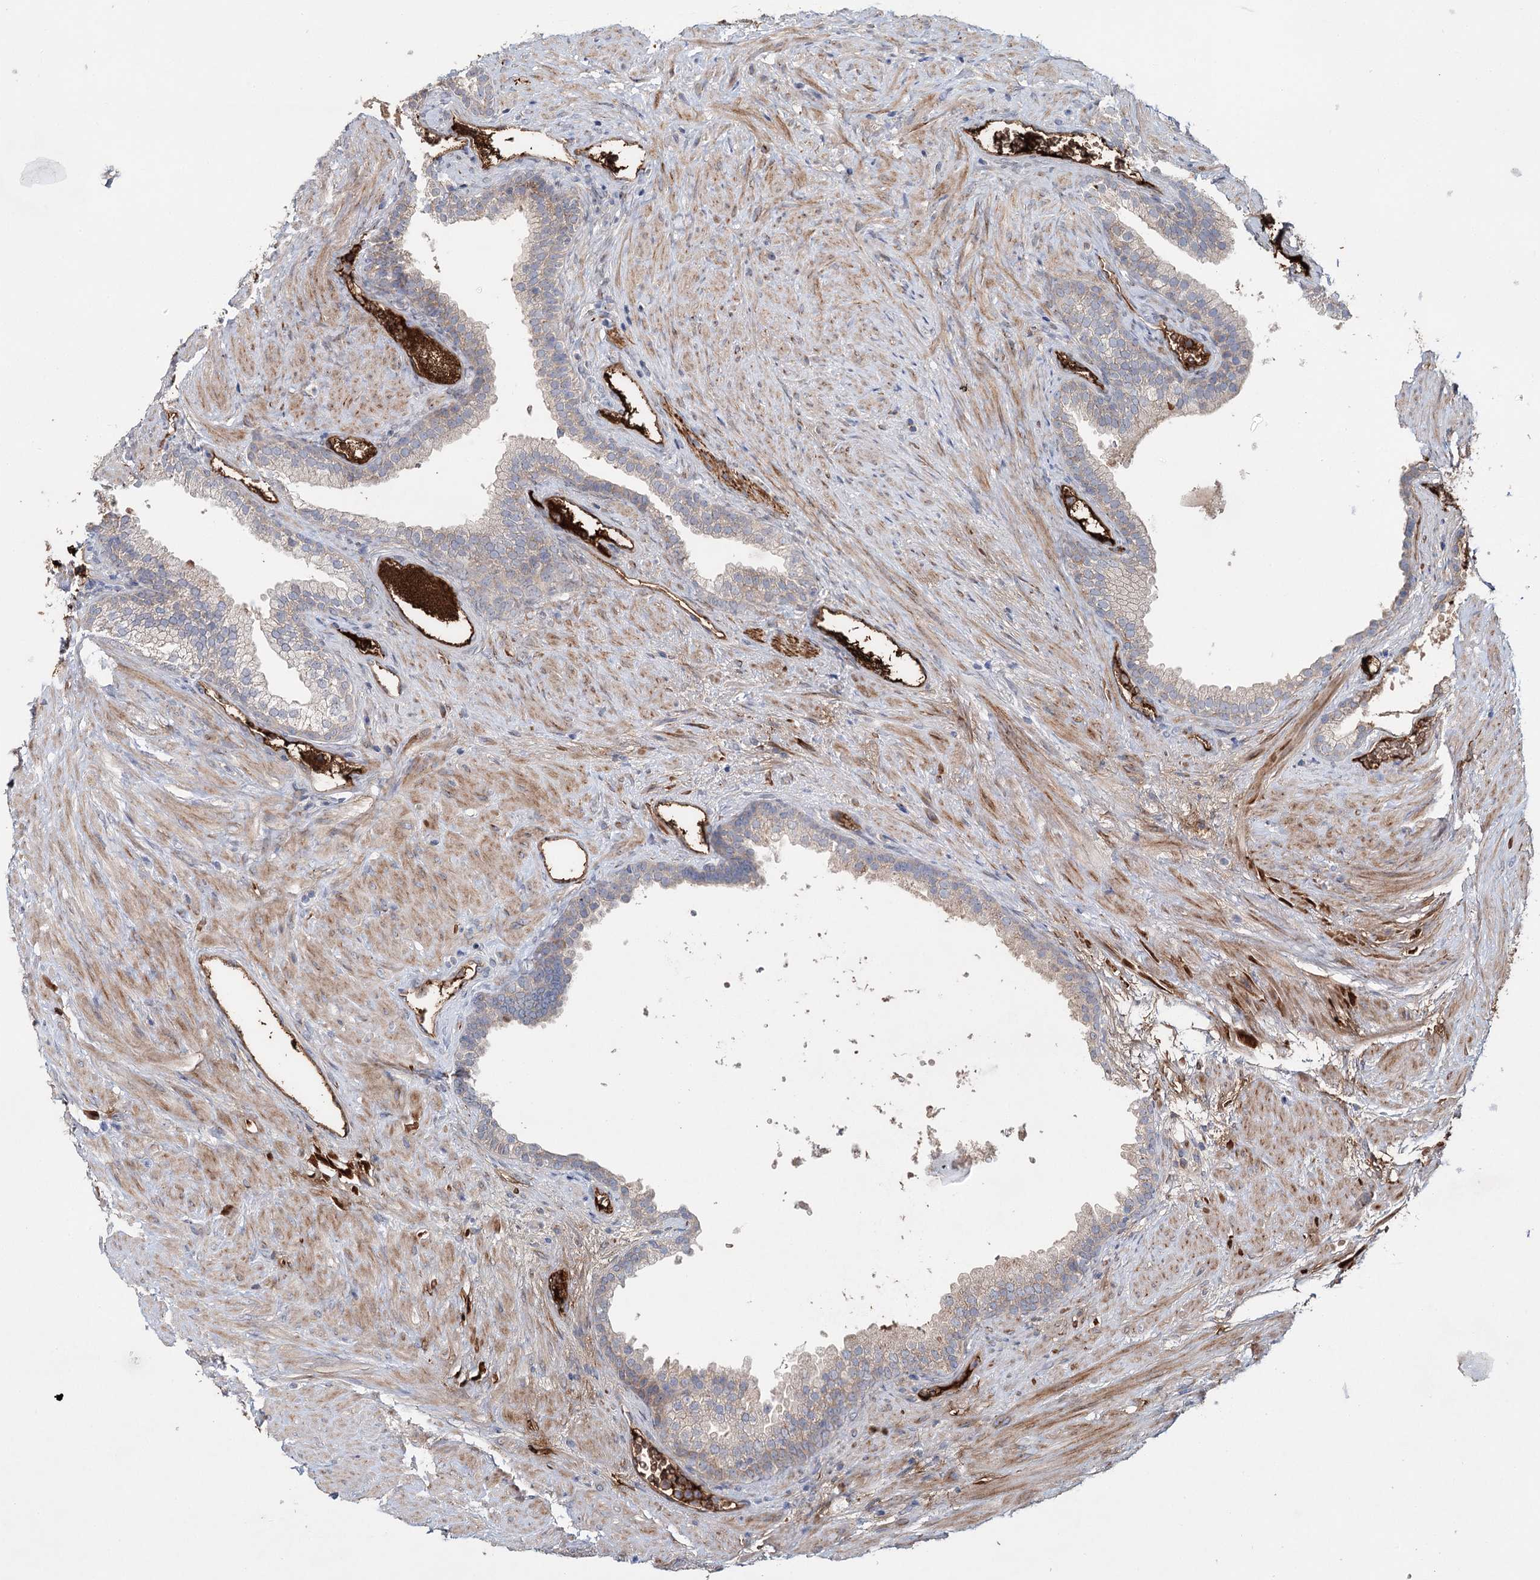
{"staining": {"intensity": "moderate", "quantity": "<25%", "location": "cytoplasmic/membranous"}, "tissue": "prostate", "cell_type": "Glandular cells", "image_type": "normal", "snomed": [{"axis": "morphology", "description": "Normal tissue, NOS"}, {"axis": "topography", "description": "Prostate"}], "caption": "A photomicrograph showing moderate cytoplasmic/membranous staining in approximately <25% of glandular cells in benign prostate, as visualized by brown immunohistochemical staining.", "gene": "ALKBH8", "patient": {"sex": "male", "age": 76}}